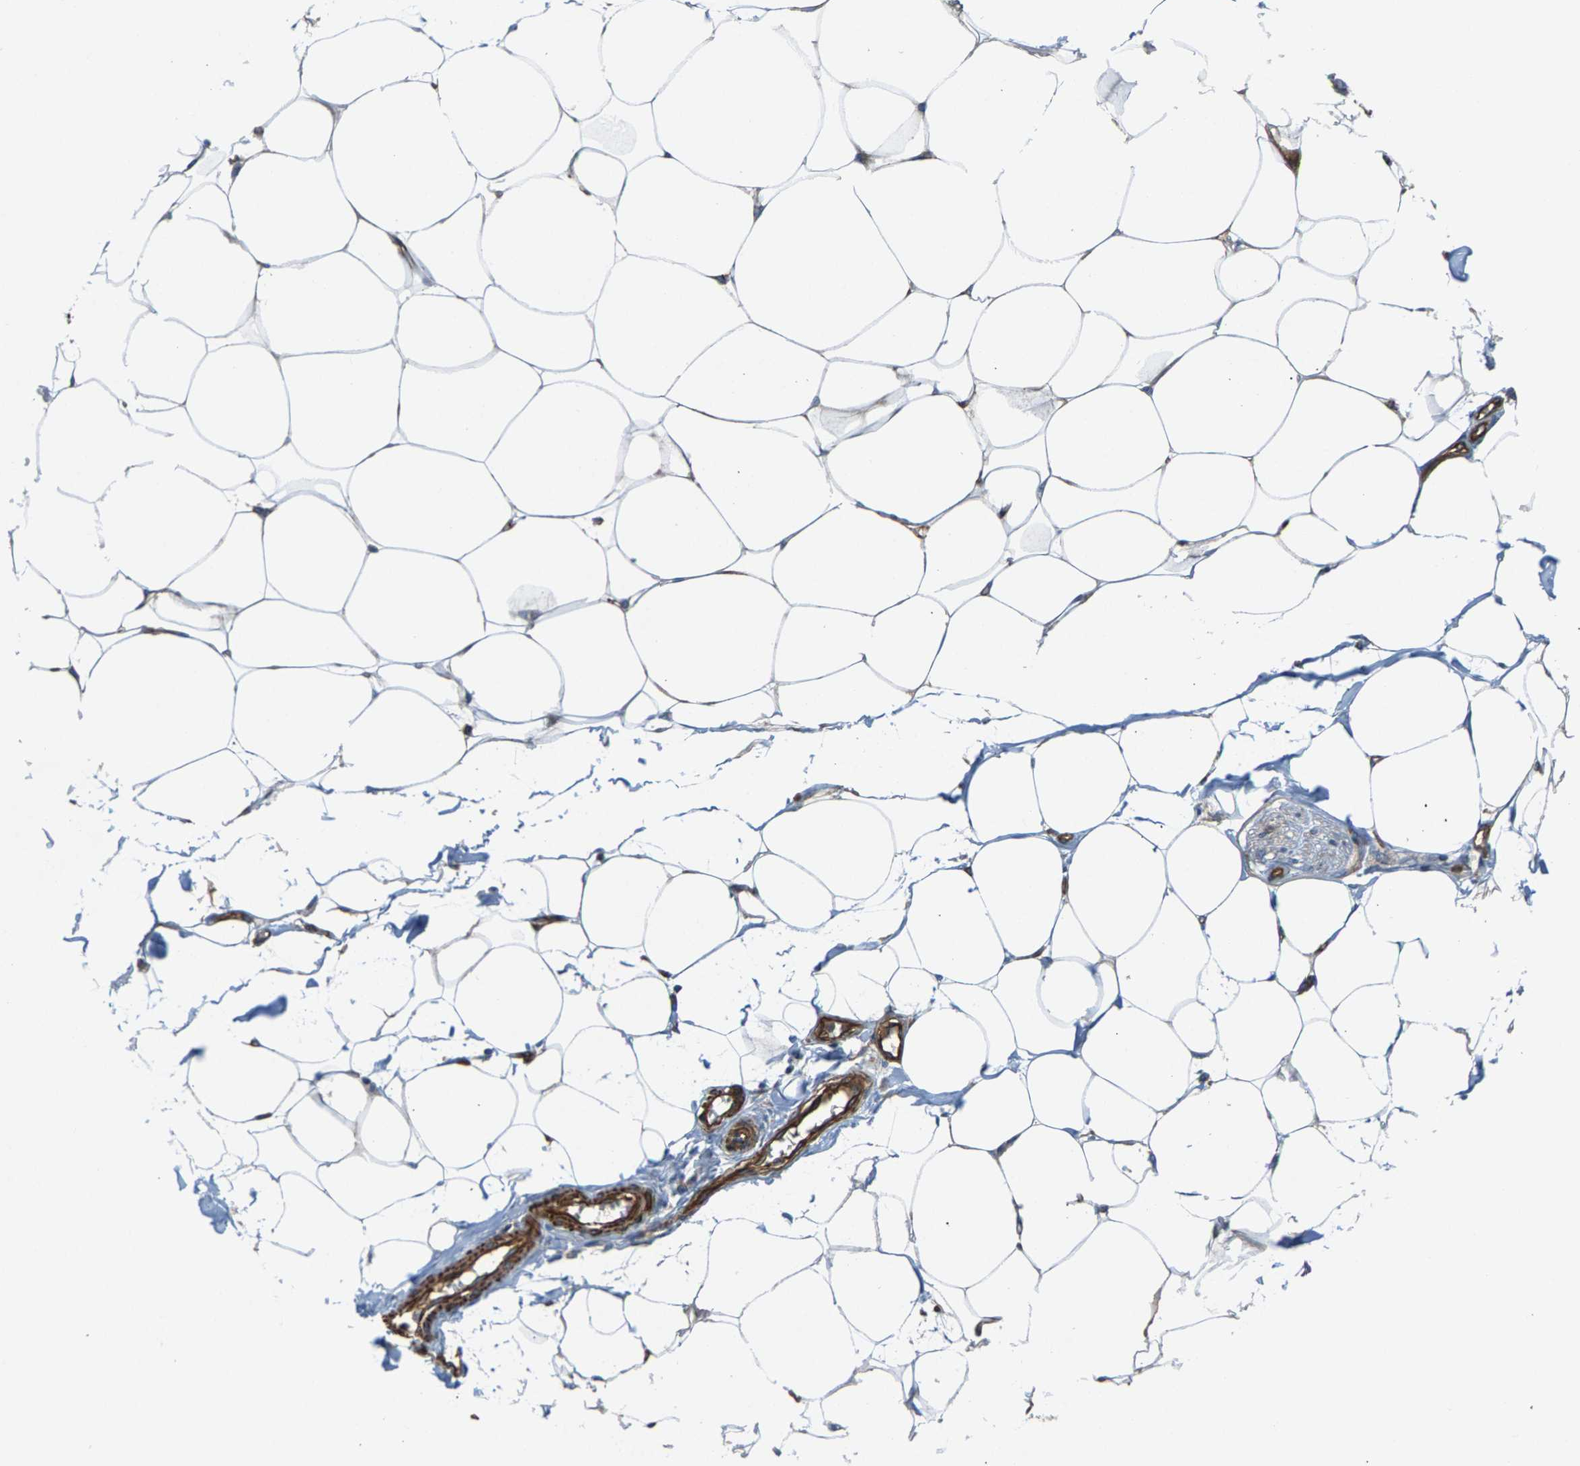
{"staining": {"intensity": "moderate", "quantity": ">75%", "location": "cytoplasmic/membranous"}, "tissue": "adipose tissue", "cell_type": "Adipocytes", "image_type": "normal", "snomed": [{"axis": "morphology", "description": "Normal tissue, NOS"}, {"axis": "morphology", "description": "Adenocarcinoma, NOS"}, {"axis": "topography", "description": "Colon"}, {"axis": "topography", "description": "Peripheral nerve tissue"}], "caption": "Adipose tissue stained with immunohistochemistry (IHC) demonstrates moderate cytoplasmic/membranous expression in about >75% of adipocytes.", "gene": "PDCL", "patient": {"sex": "male", "age": 14}}